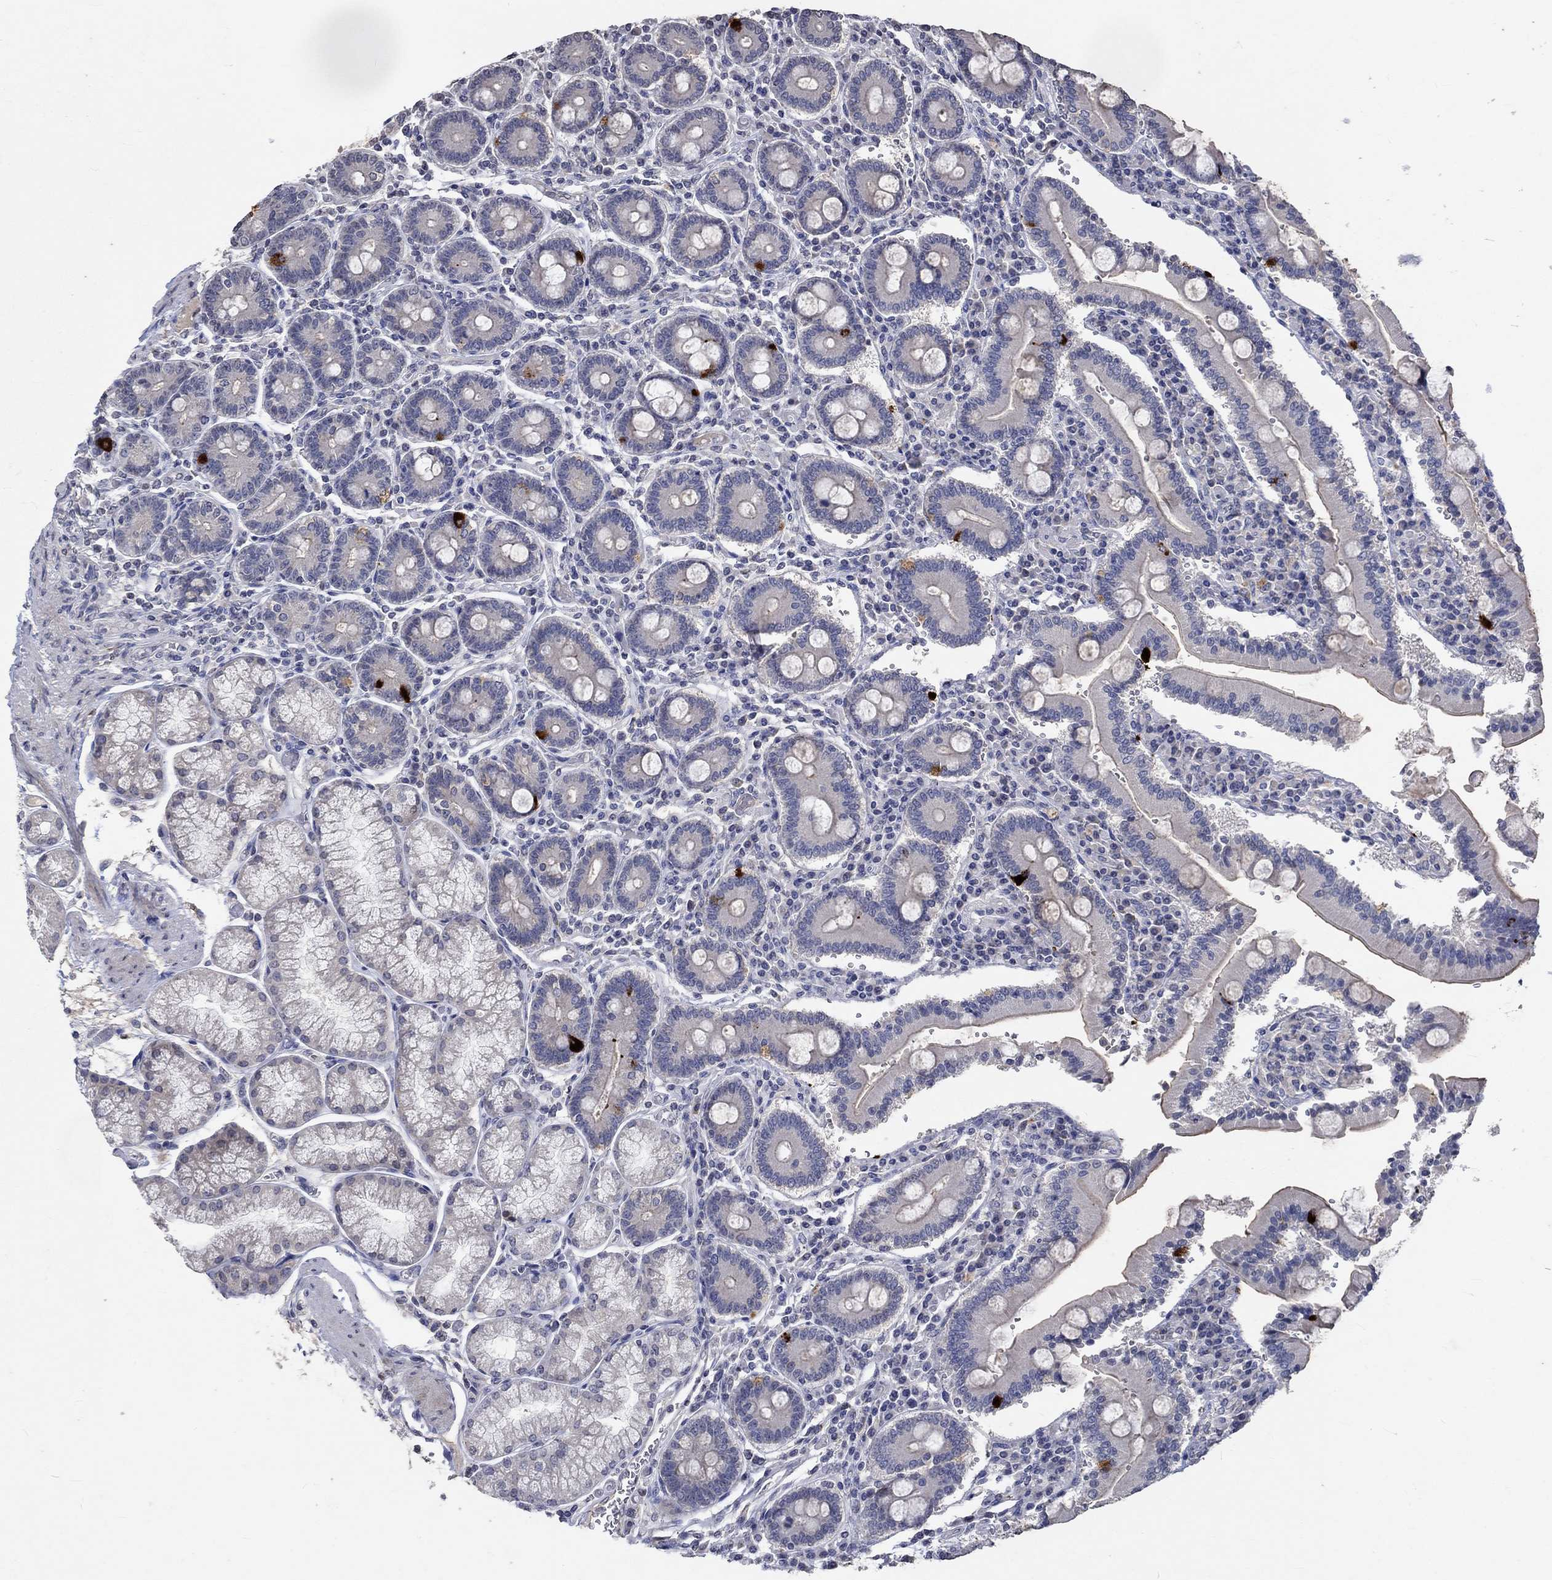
{"staining": {"intensity": "strong", "quantity": "<25%", "location": "cytoplasmic/membranous"}, "tissue": "duodenum", "cell_type": "Glandular cells", "image_type": "normal", "snomed": [{"axis": "morphology", "description": "Normal tissue, NOS"}, {"axis": "topography", "description": "Duodenum"}], "caption": "An image showing strong cytoplasmic/membranous staining in approximately <25% of glandular cells in normal duodenum, as visualized by brown immunohistochemical staining.", "gene": "TMEM169", "patient": {"sex": "female", "age": 62}}